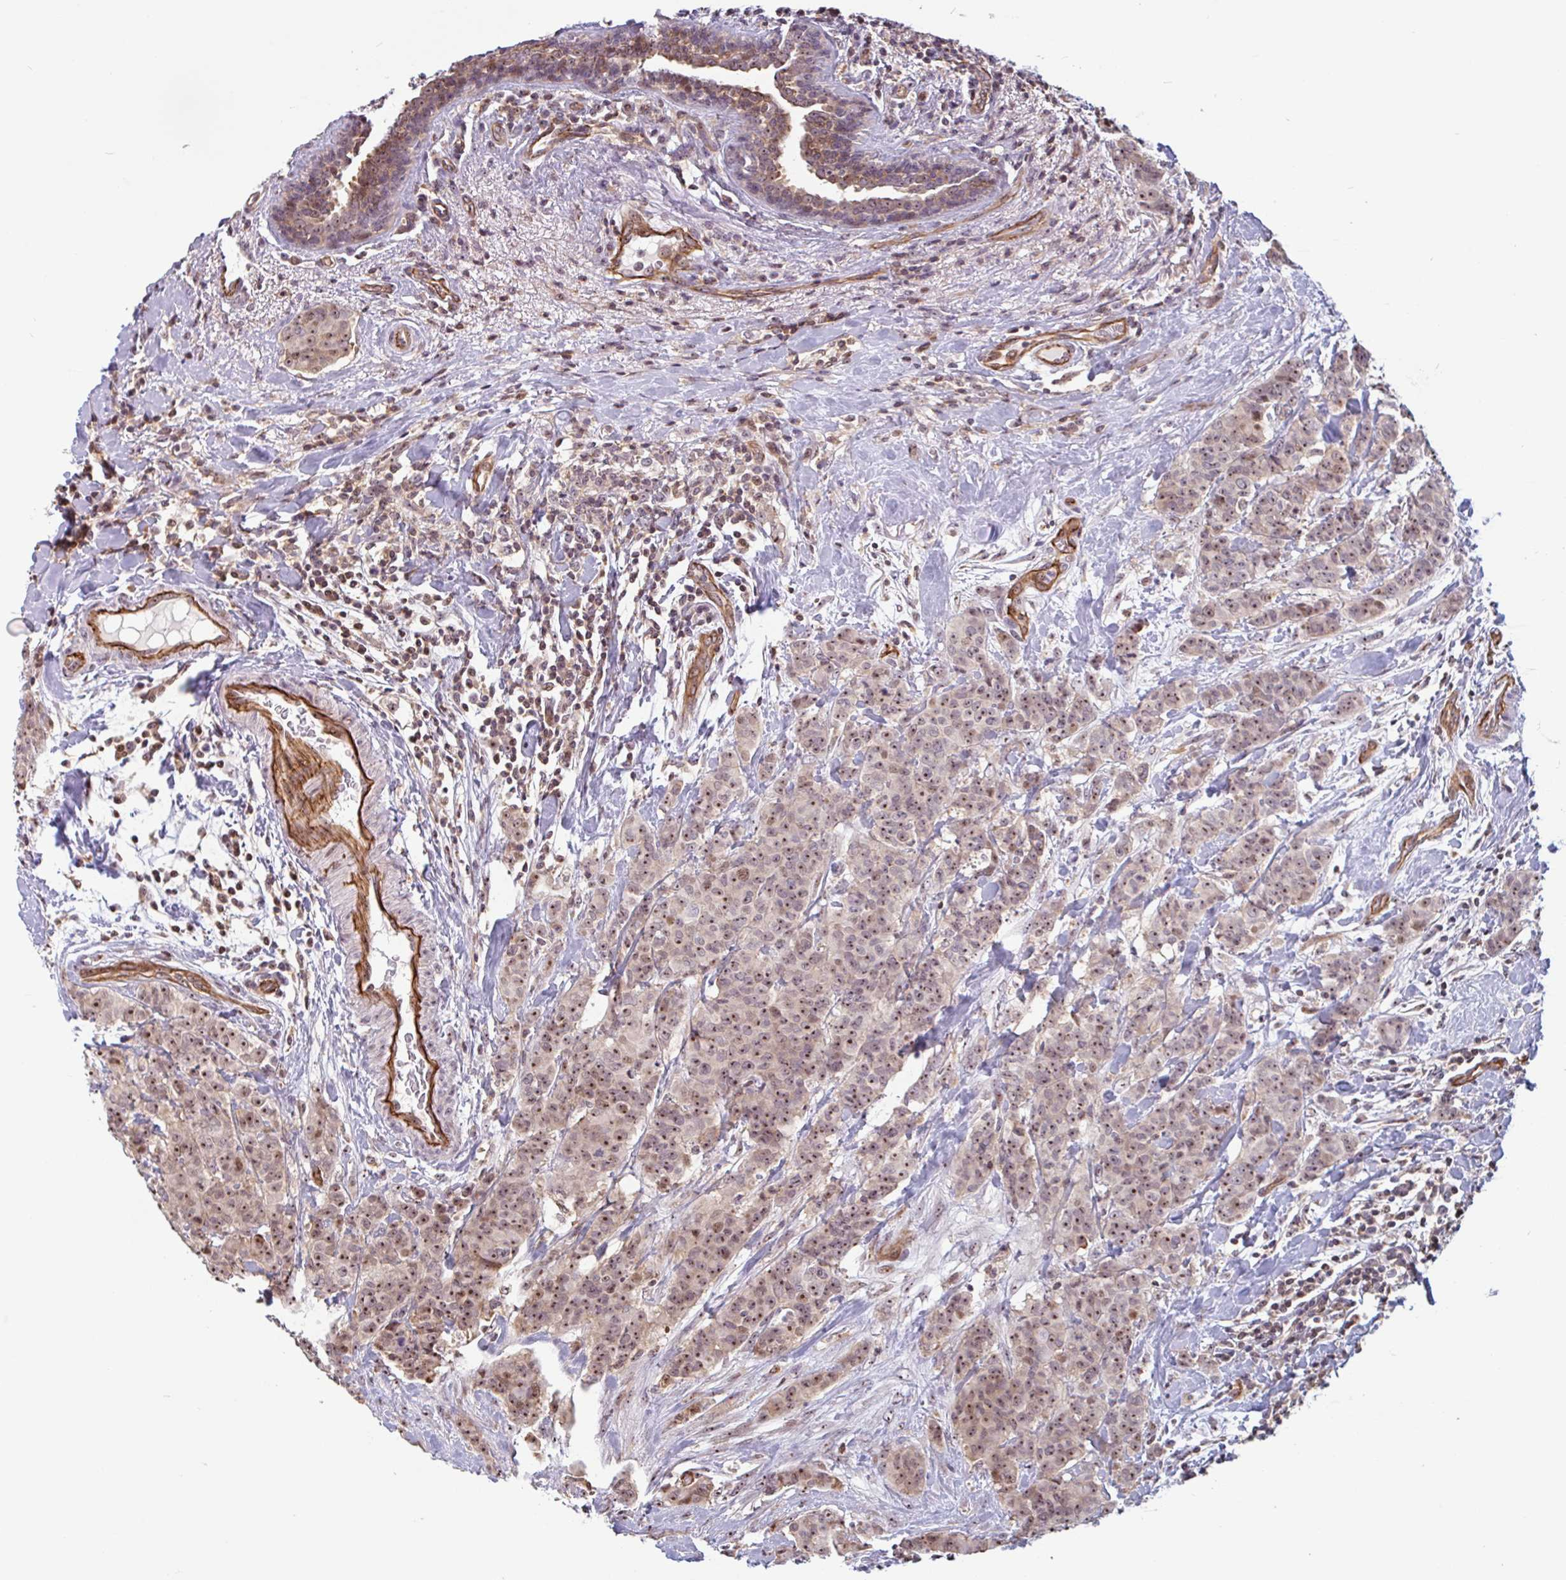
{"staining": {"intensity": "moderate", "quantity": ">75%", "location": "nuclear"}, "tissue": "breast cancer", "cell_type": "Tumor cells", "image_type": "cancer", "snomed": [{"axis": "morphology", "description": "Duct carcinoma"}, {"axis": "topography", "description": "Breast"}], "caption": "Breast cancer (intraductal carcinoma) was stained to show a protein in brown. There is medium levels of moderate nuclear staining in approximately >75% of tumor cells.", "gene": "ZNF689", "patient": {"sex": "female", "age": 40}}